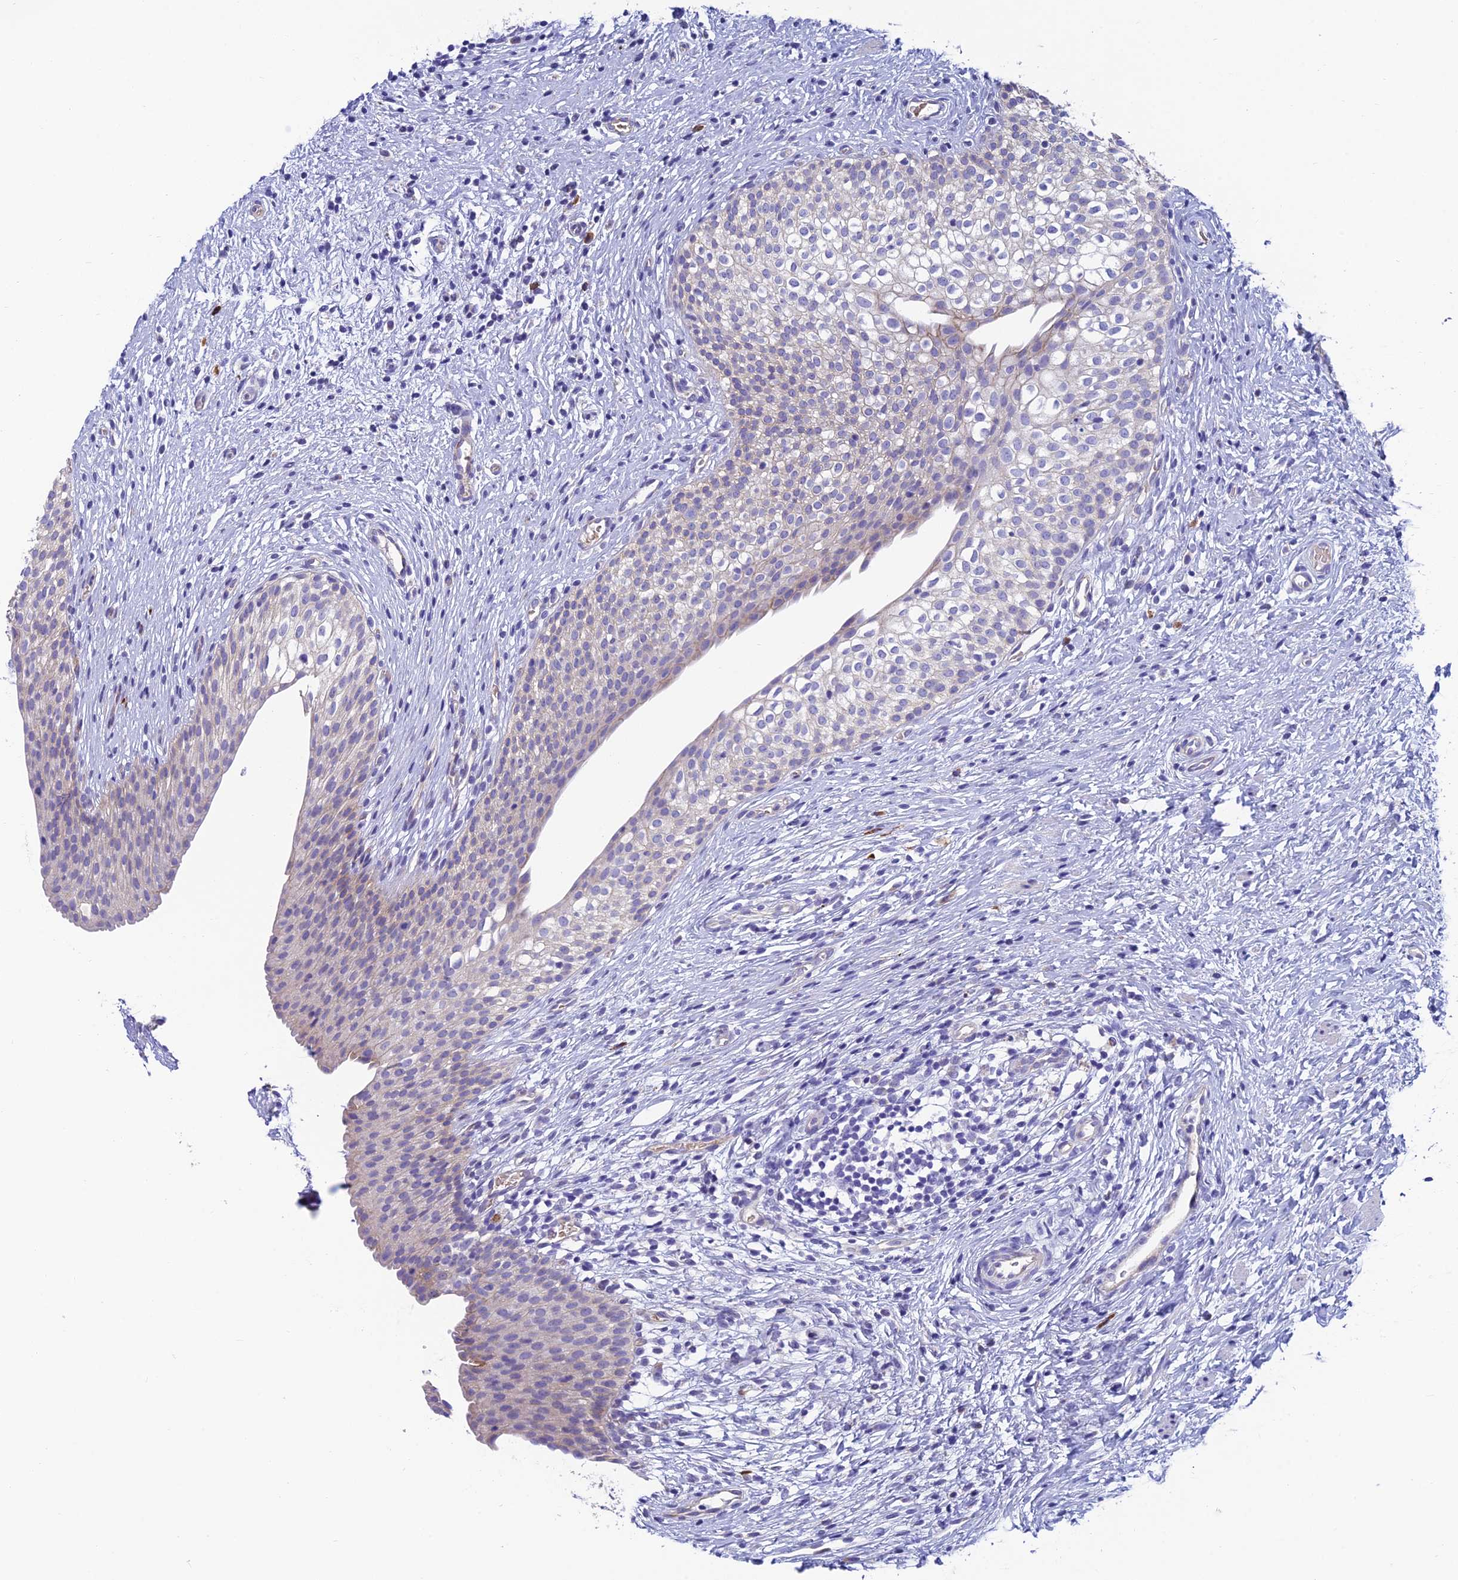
{"staining": {"intensity": "negative", "quantity": "none", "location": "none"}, "tissue": "urinary bladder", "cell_type": "Urothelial cells", "image_type": "normal", "snomed": [{"axis": "morphology", "description": "Normal tissue, NOS"}, {"axis": "topography", "description": "Urinary bladder"}], "caption": "Immunohistochemical staining of normal urinary bladder exhibits no significant positivity in urothelial cells. The staining was performed using DAB (3,3'-diaminobenzidine) to visualize the protein expression in brown, while the nuclei were stained in blue with hematoxylin (Magnification: 20x).", "gene": "MACIR", "patient": {"sex": "male", "age": 1}}